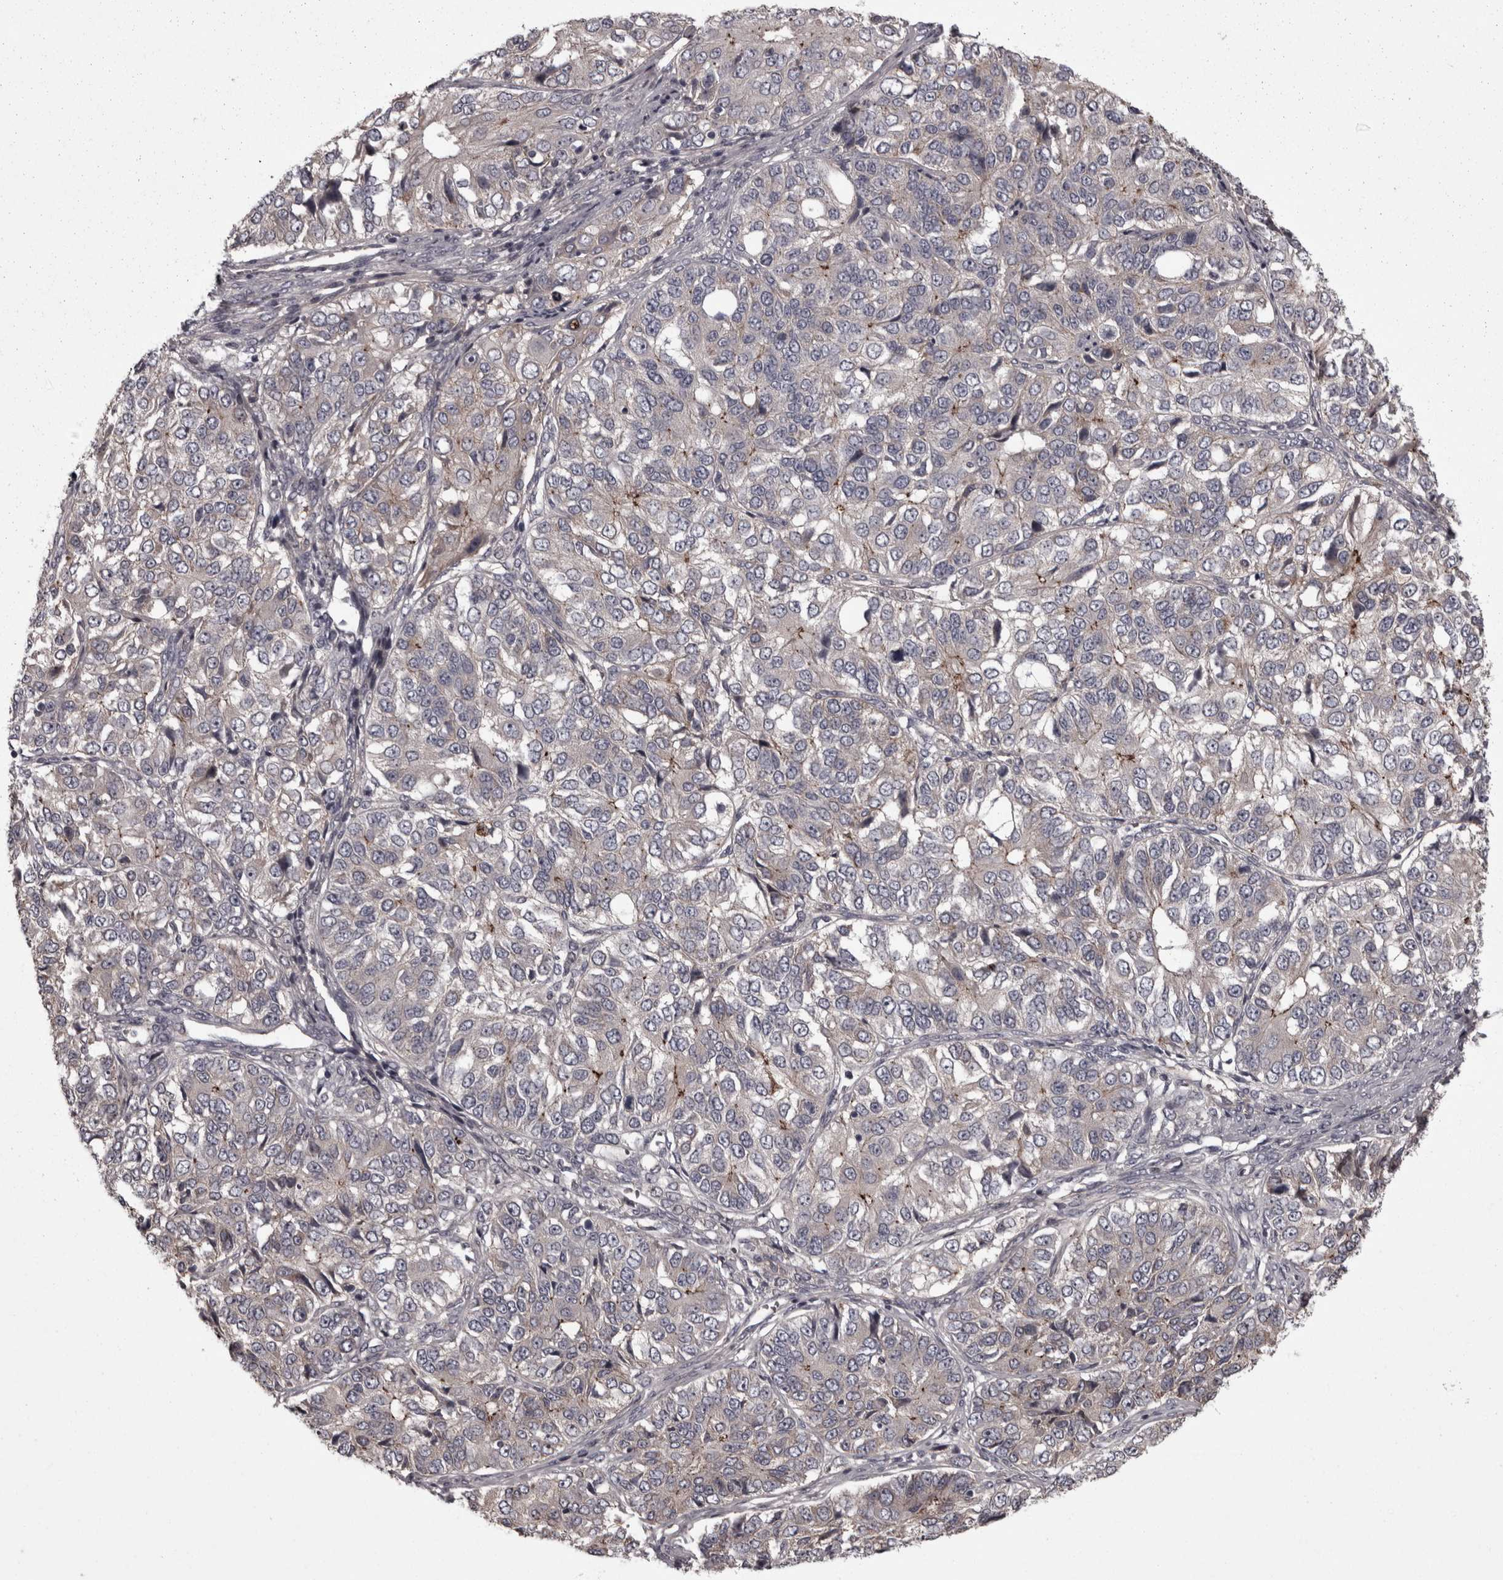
{"staining": {"intensity": "negative", "quantity": "none", "location": "none"}, "tissue": "ovarian cancer", "cell_type": "Tumor cells", "image_type": "cancer", "snomed": [{"axis": "morphology", "description": "Carcinoma, endometroid"}, {"axis": "topography", "description": "Ovary"}], "caption": "IHC micrograph of endometroid carcinoma (ovarian) stained for a protein (brown), which demonstrates no staining in tumor cells.", "gene": "PCDH17", "patient": {"sex": "female", "age": 51}}